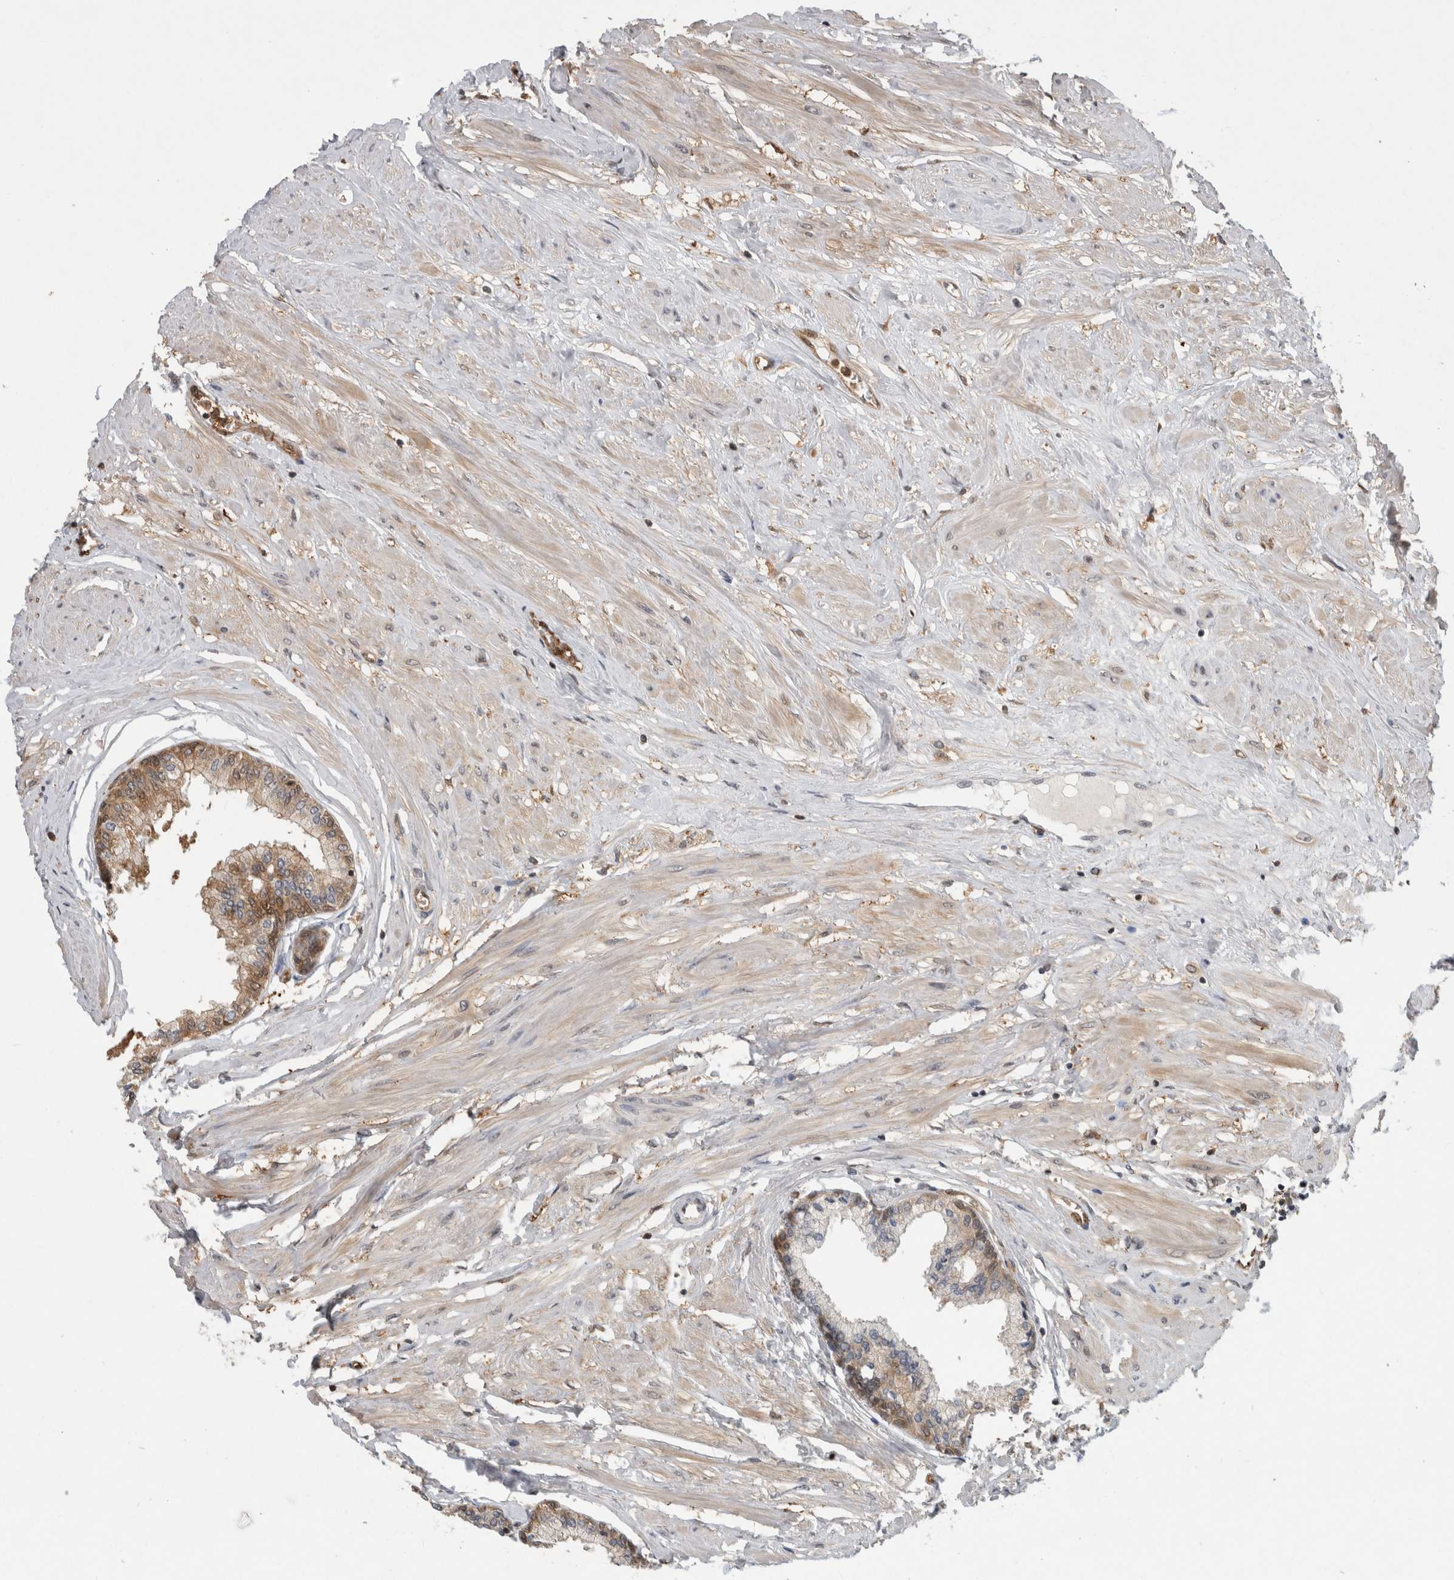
{"staining": {"intensity": "moderate", "quantity": "<25%", "location": "cytoplasmic/membranous,nuclear"}, "tissue": "seminal vesicle", "cell_type": "Glandular cells", "image_type": "normal", "snomed": [{"axis": "morphology", "description": "Normal tissue, NOS"}, {"axis": "topography", "description": "Prostate"}, {"axis": "topography", "description": "Seminal veicle"}], "caption": "IHC (DAB) staining of benign human seminal vesicle demonstrates moderate cytoplasmic/membranous,nuclear protein expression in about <25% of glandular cells.", "gene": "ASTN2", "patient": {"sex": "male", "age": 60}}